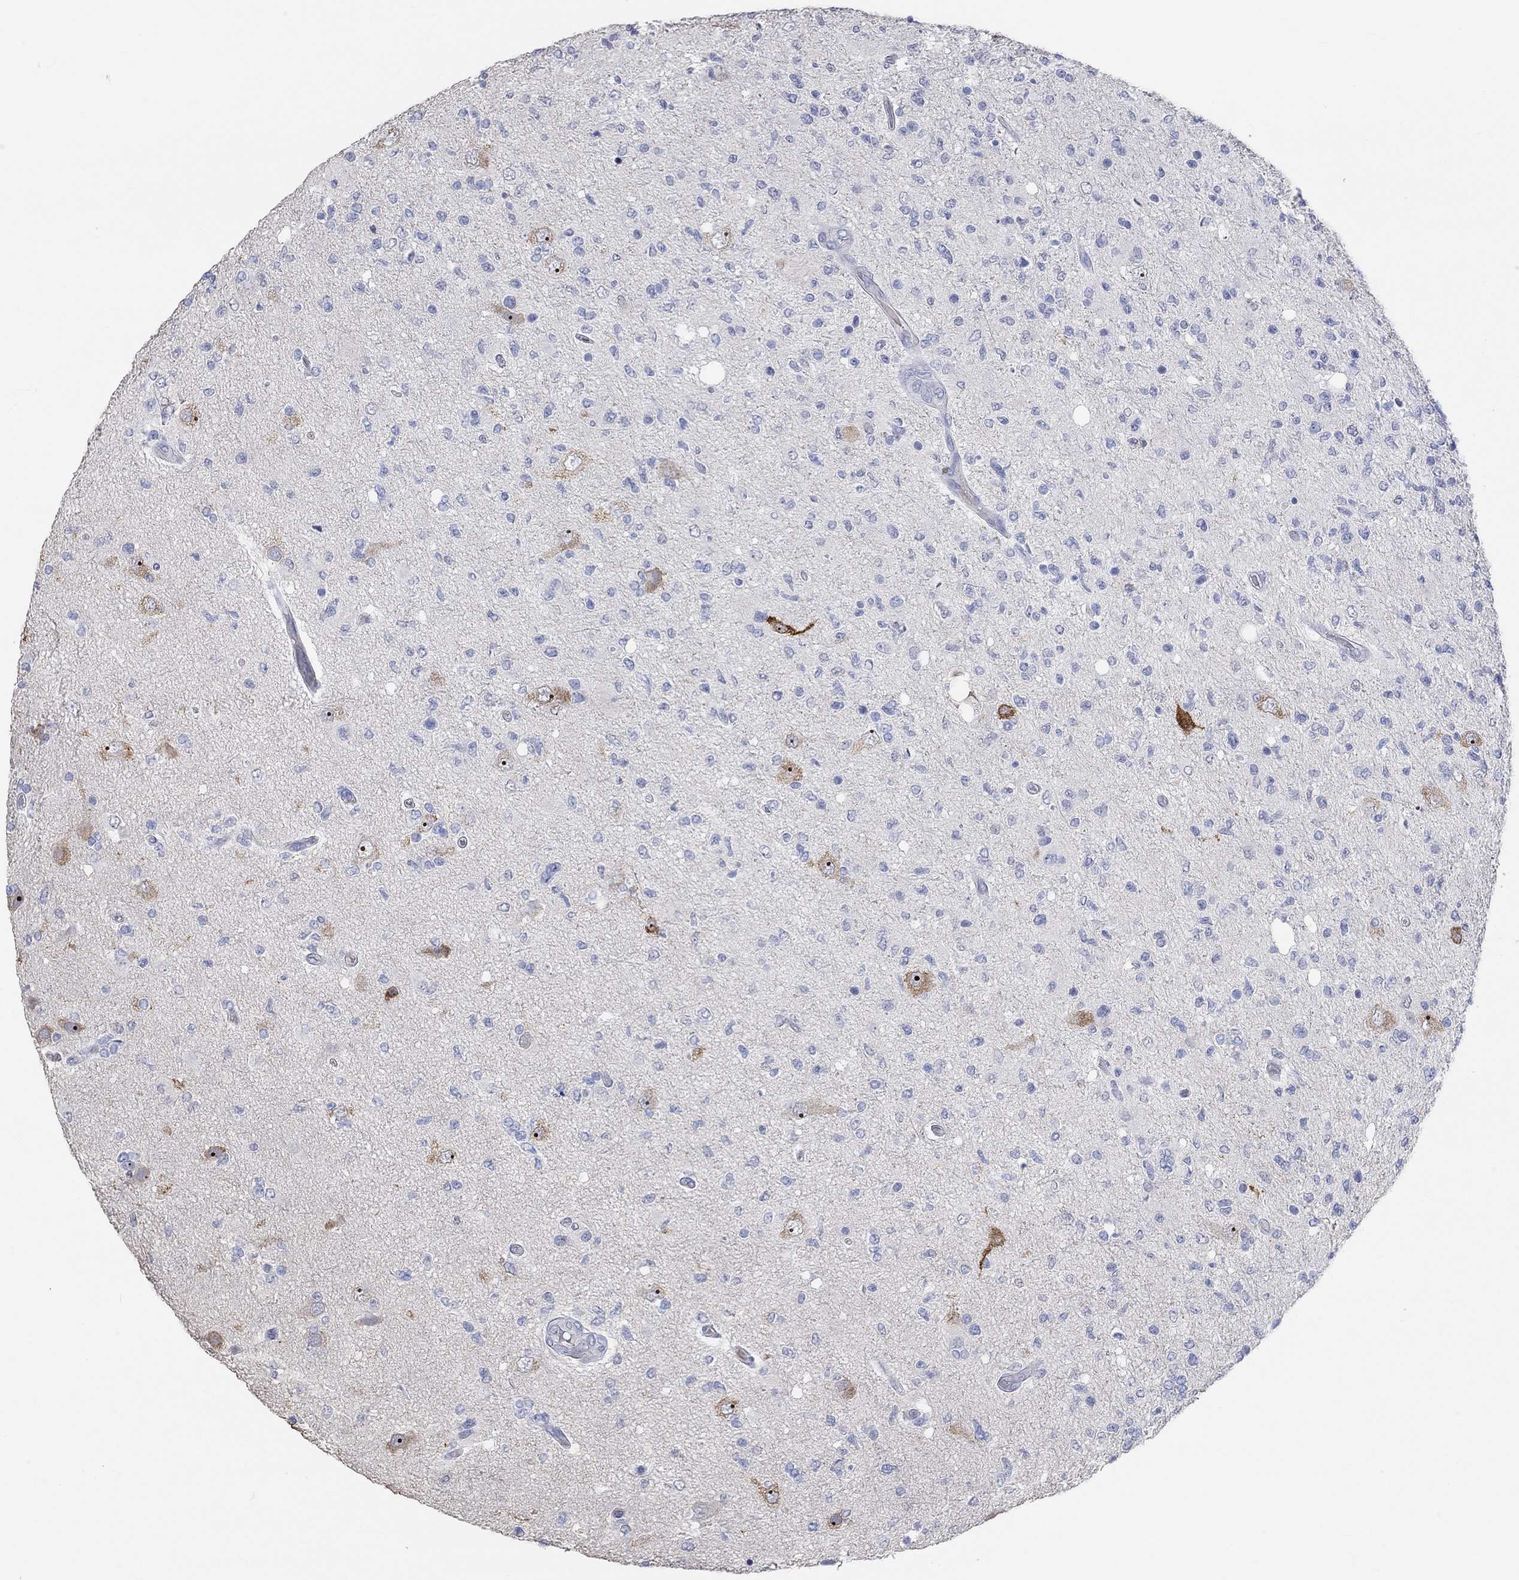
{"staining": {"intensity": "negative", "quantity": "none", "location": "none"}, "tissue": "glioma", "cell_type": "Tumor cells", "image_type": "cancer", "snomed": [{"axis": "morphology", "description": "Glioma, malignant, High grade"}, {"axis": "topography", "description": "Cerebral cortex"}], "caption": "This is a micrograph of immunohistochemistry (IHC) staining of glioma, which shows no staining in tumor cells. (Brightfield microscopy of DAB (3,3'-diaminobenzidine) immunohistochemistry at high magnification).", "gene": "PNMA5", "patient": {"sex": "male", "age": 70}}